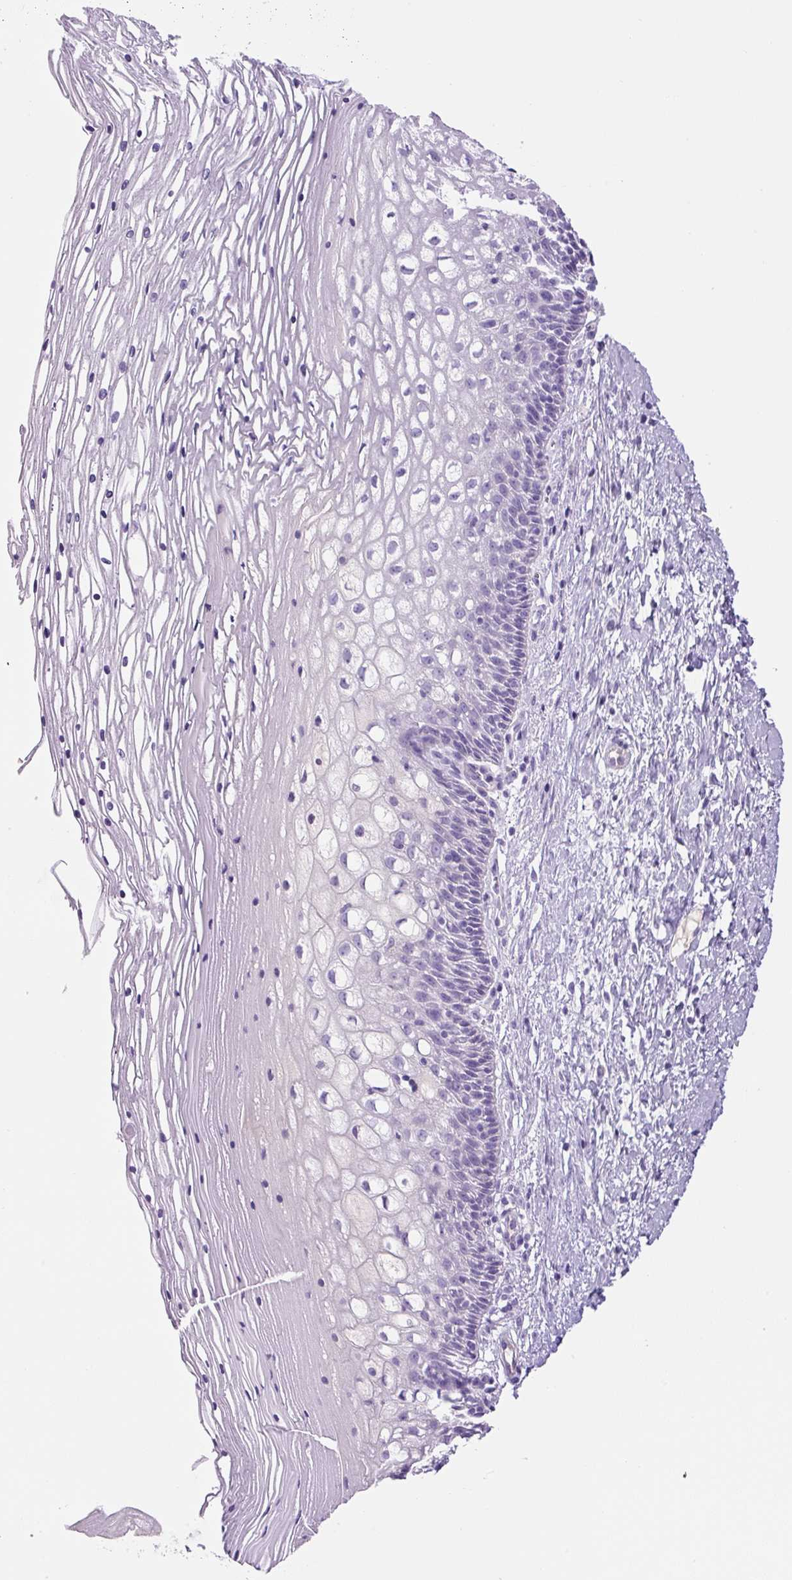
{"staining": {"intensity": "negative", "quantity": "none", "location": "none"}, "tissue": "cervix", "cell_type": "Glandular cells", "image_type": "normal", "snomed": [{"axis": "morphology", "description": "Normal tissue, NOS"}, {"axis": "topography", "description": "Cervix"}], "caption": "Photomicrograph shows no significant protein expression in glandular cells of normal cervix.", "gene": "RSPO4", "patient": {"sex": "female", "age": 36}}